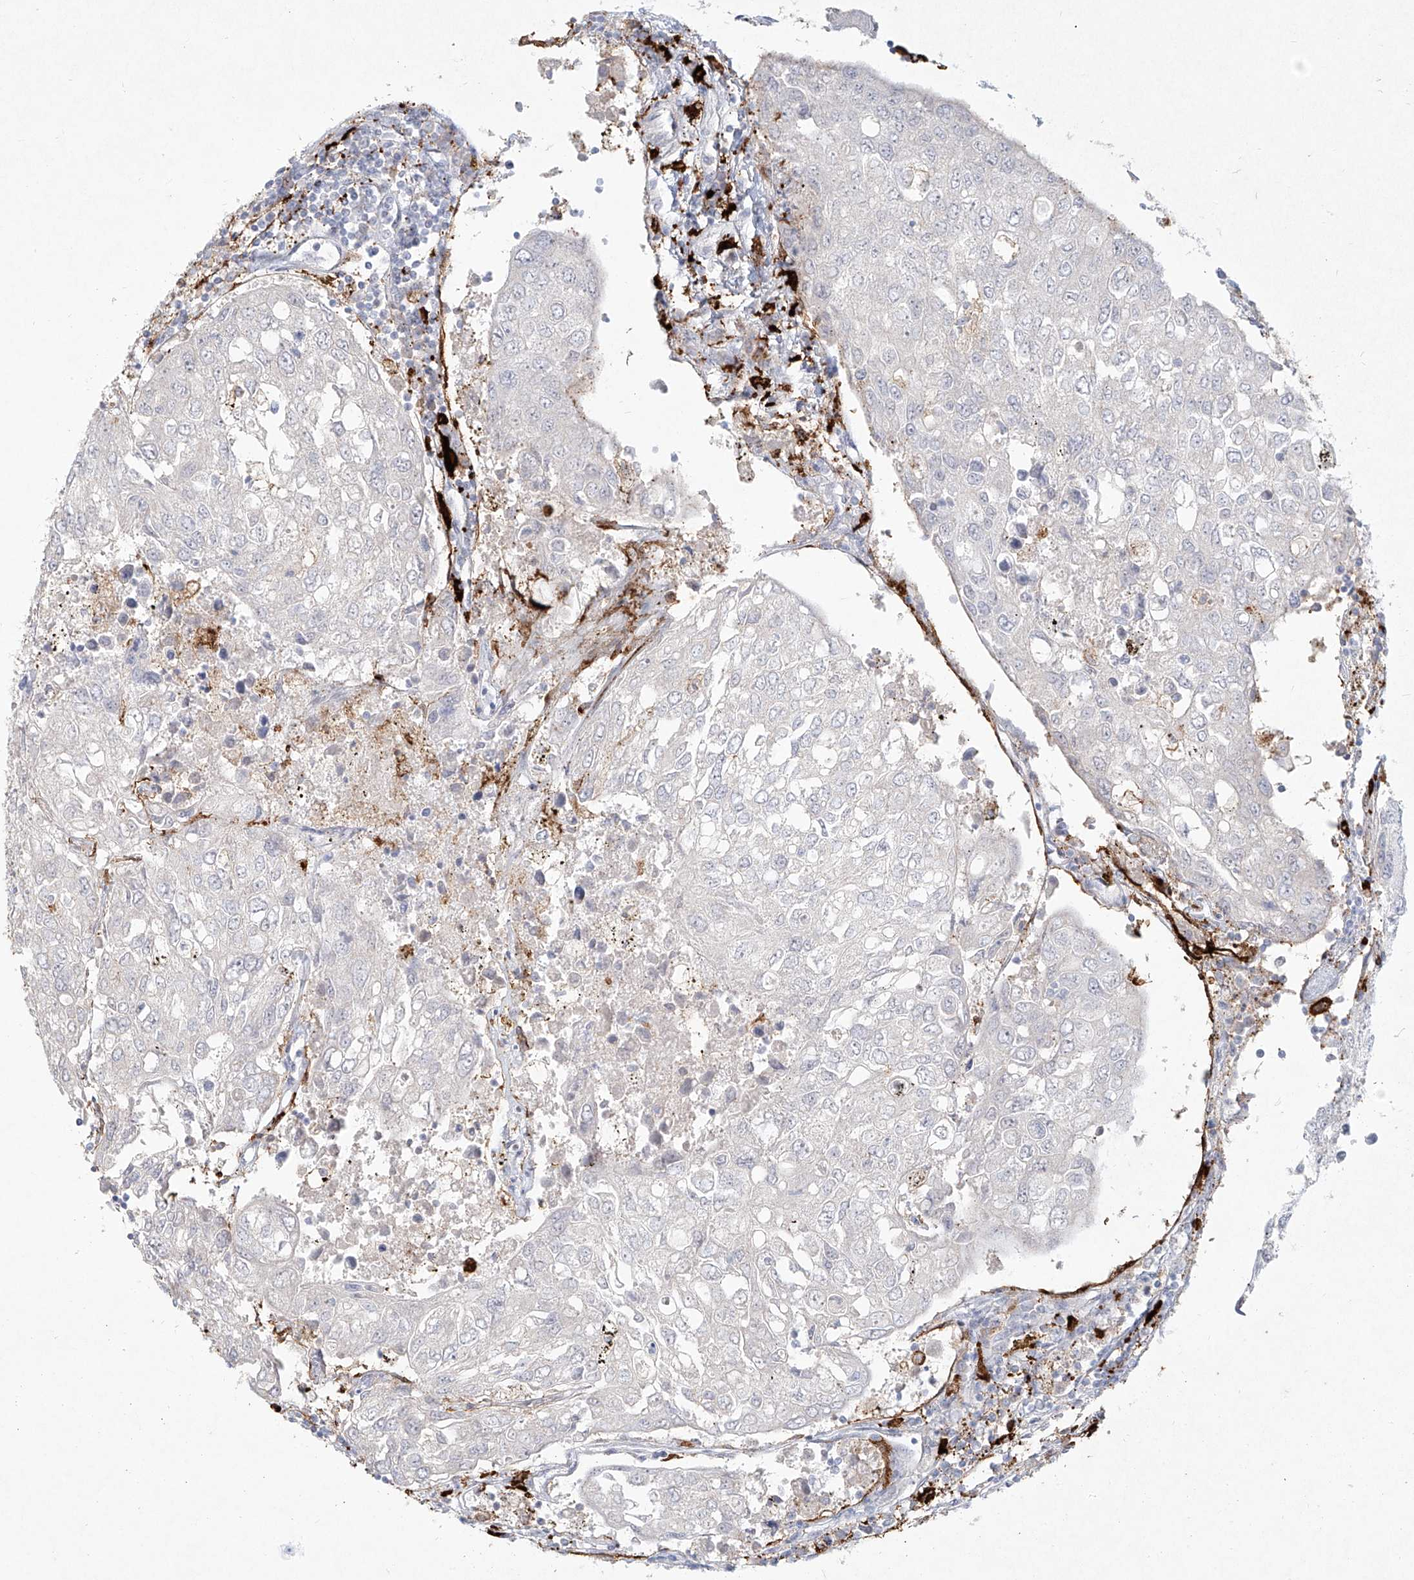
{"staining": {"intensity": "negative", "quantity": "none", "location": "none"}, "tissue": "urothelial cancer", "cell_type": "Tumor cells", "image_type": "cancer", "snomed": [{"axis": "morphology", "description": "Urothelial carcinoma, High grade"}, {"axis": "topography", "description": "Lymph node"}, {"axis": "topography", "description": "Urinary bladder"}], "caption": "Immunohistochemical staining of human high-grade urothelial carcinoma exhibits no significant expression in tumor cells.", "gene": "CD209", "patient": {"sex": "male", "age": 51}}